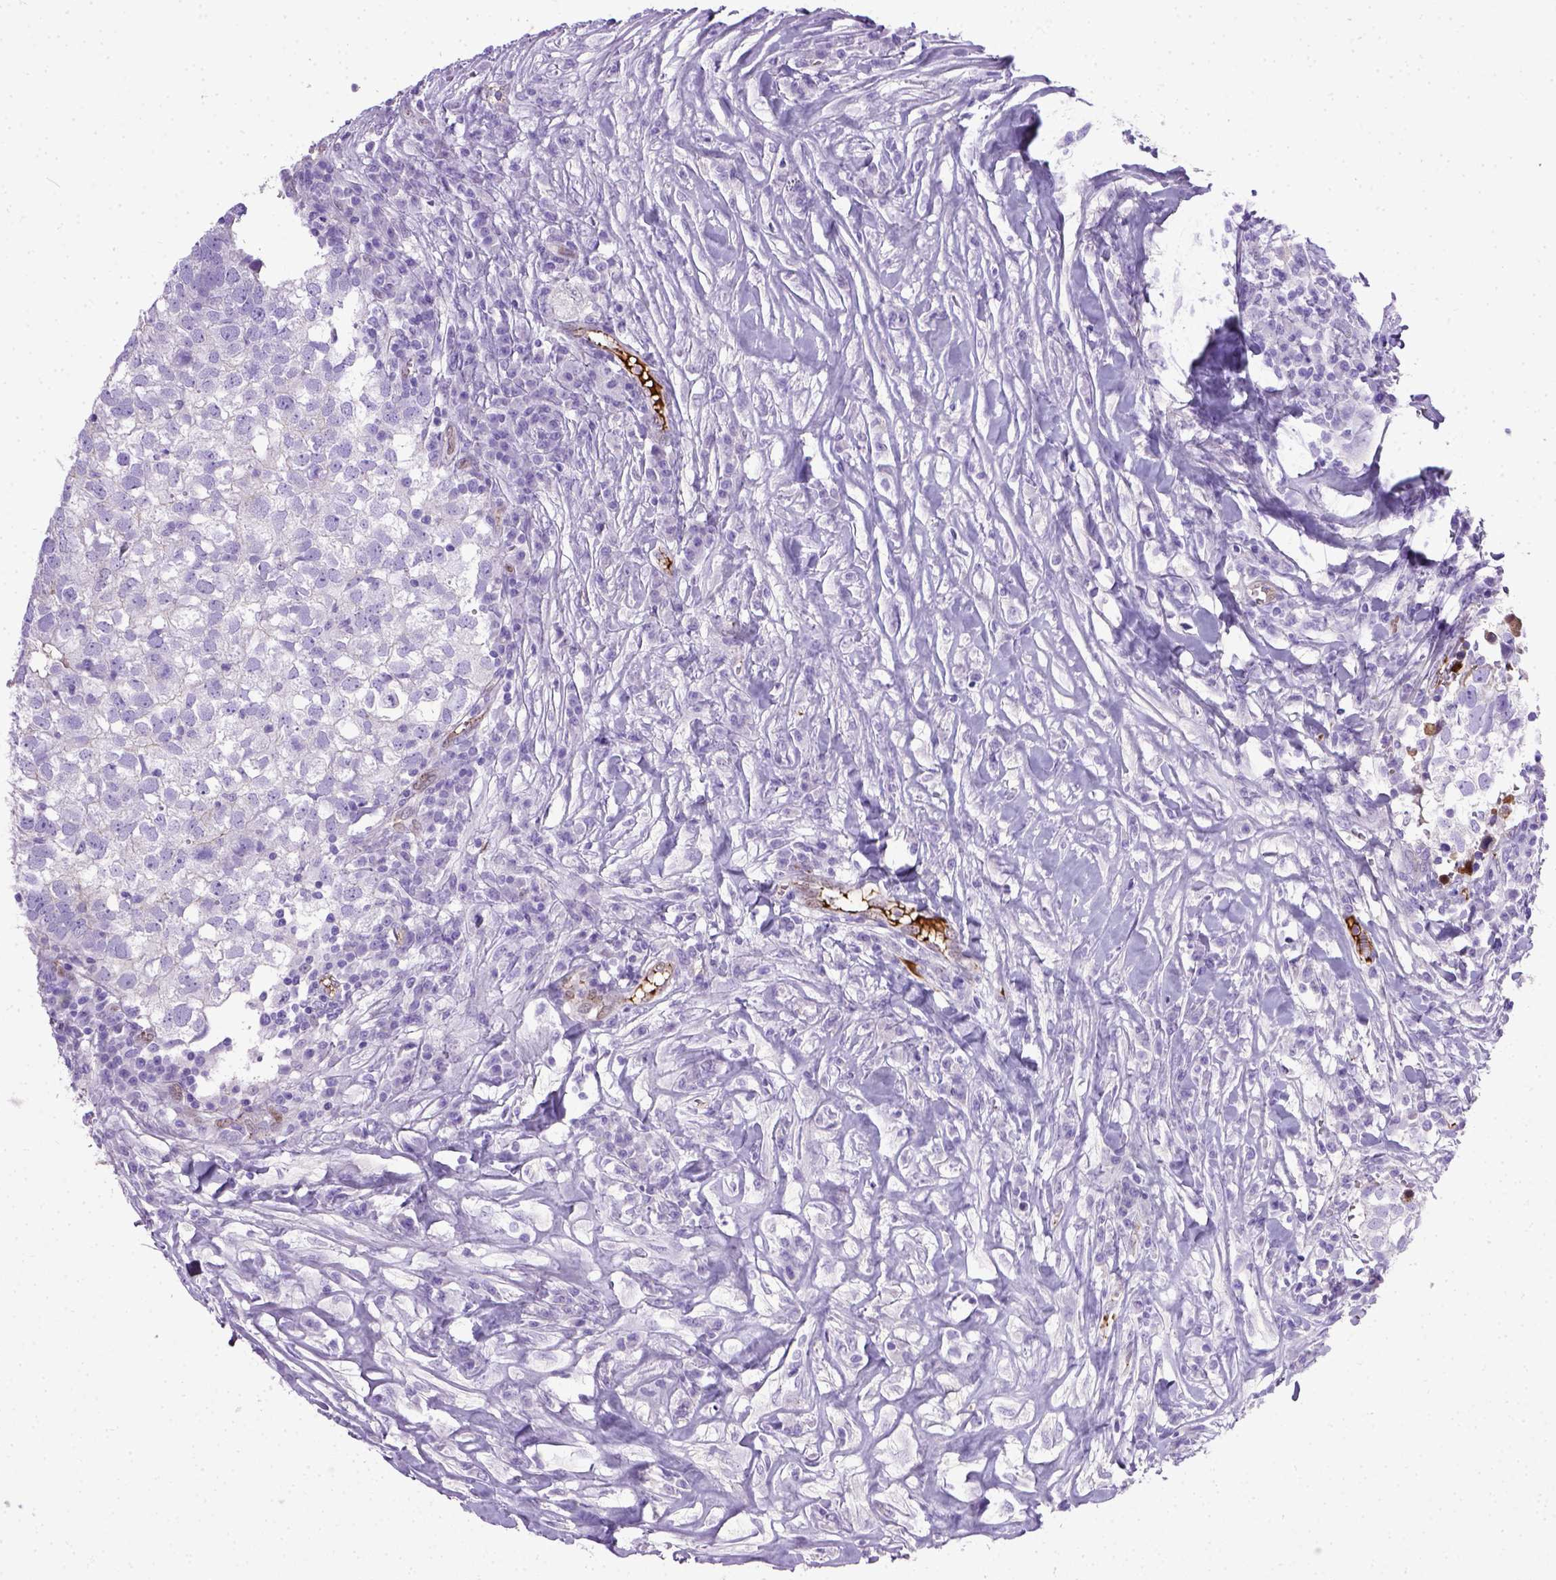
{"staining": {"intensity": "negative", "quantity": "none", "location": "none"}, "tissue": "breast cancer", "cell_type": "Tumor cells", "image_type": "cancer", "snomed": [{"axis": "morphology", "description": "Duct carcinoma"}, {"axis": "topography", "description": "Breast"}], "caption": "Tumor cells are negative for brown protein staining in breast infiltrating ductal carcinoma.", "gene": "ADAMTS8", "patient": {"sex": "female", "age": 30}}